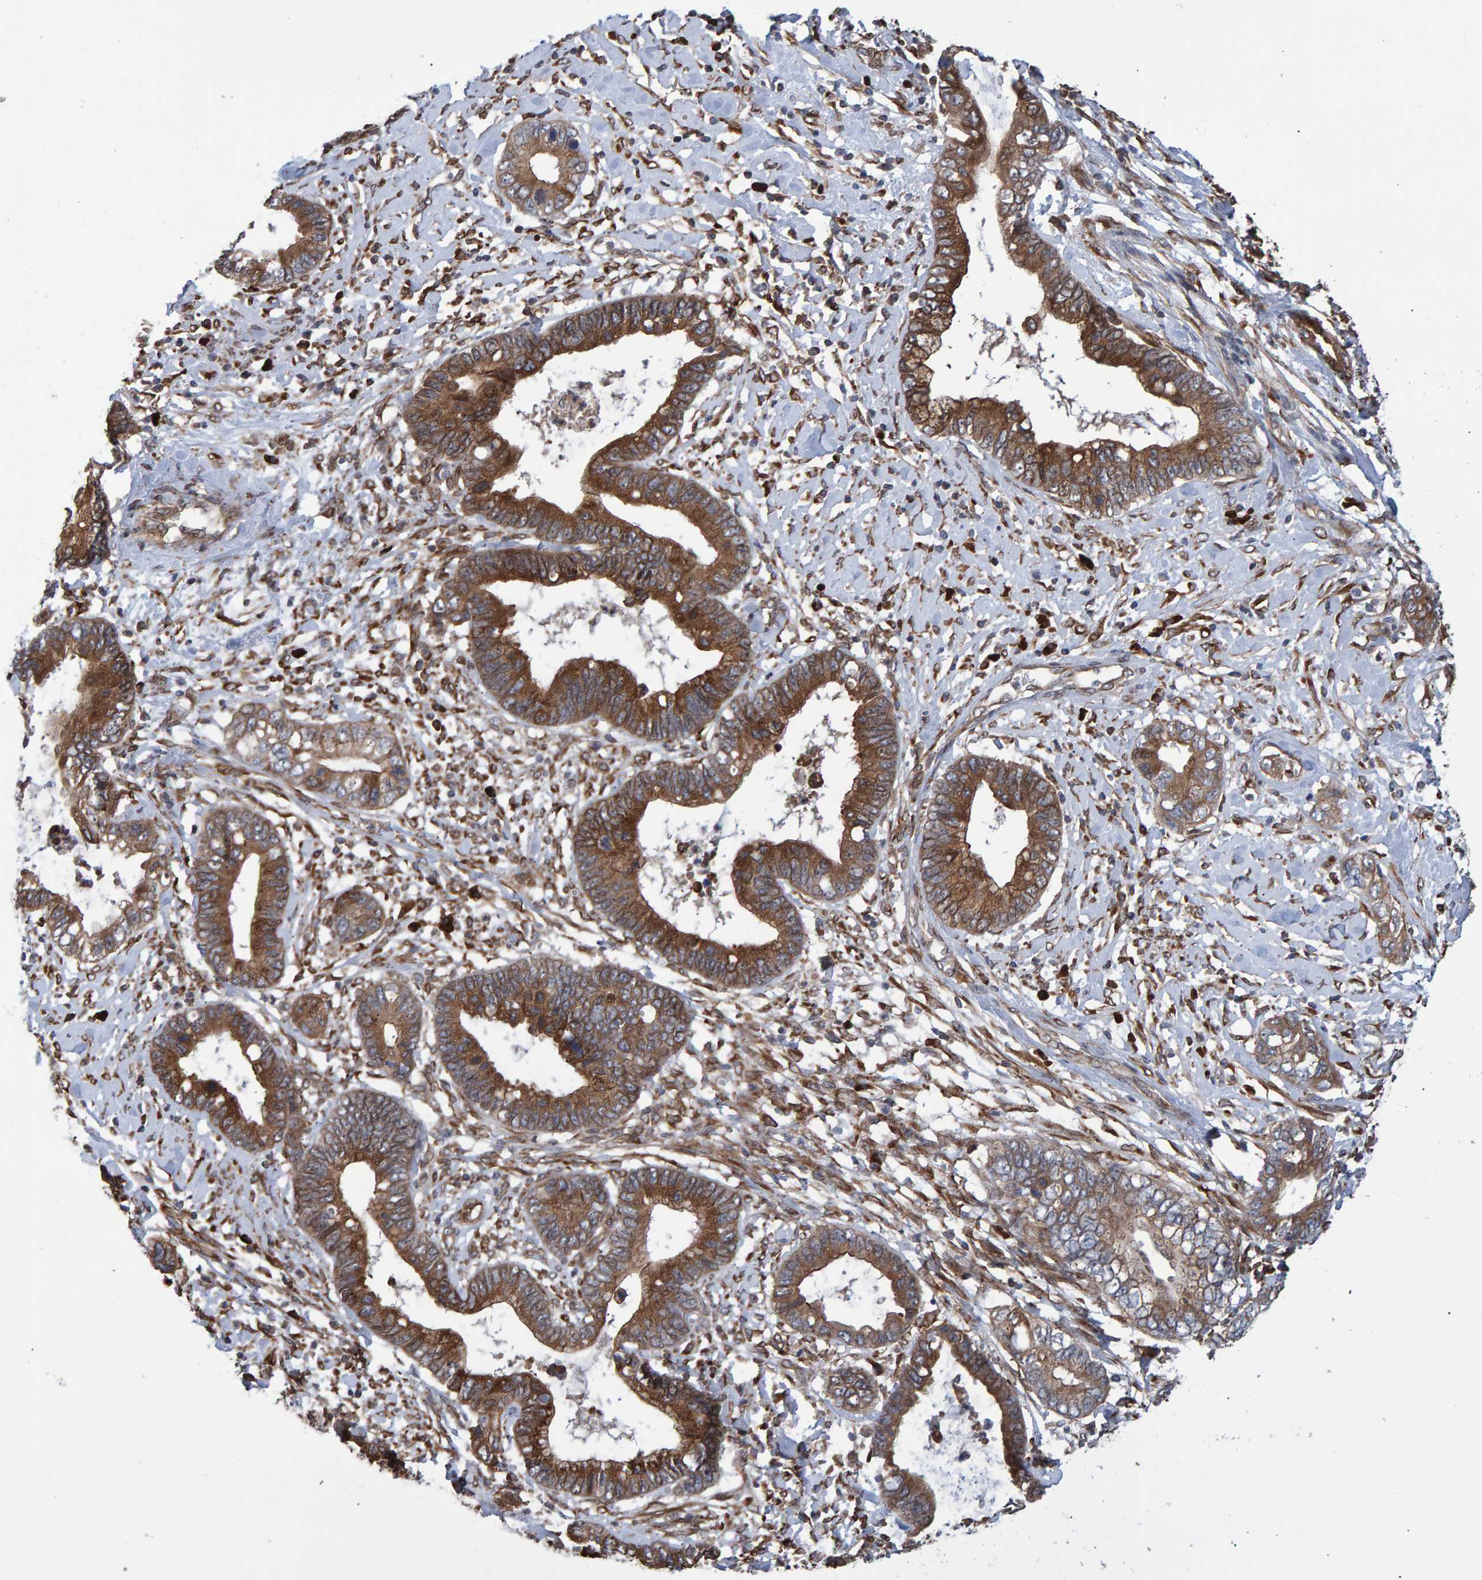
{"staining": {"intensity": "strong", "quantity": ">75%", "location": "cytoplasmic/membranous"}, "tissue": "cervical cancer", "cell_type": "Tumor cells", "image_type": "cancer", "snomed": [{"axis": "morphology", "description": "Adenocarcinoma, NOS"}, {"axis": "topography", "description": "Cervix"}], "caption": "This micrograph displays immunohistochemistry staining of human cervical adenocarcinoma, with high strong cytoplasmic/membranous expression in approximately >75% of tumor cells.", "gene": "FAM117A", "patient": {"sex": "female", "age": 44}}